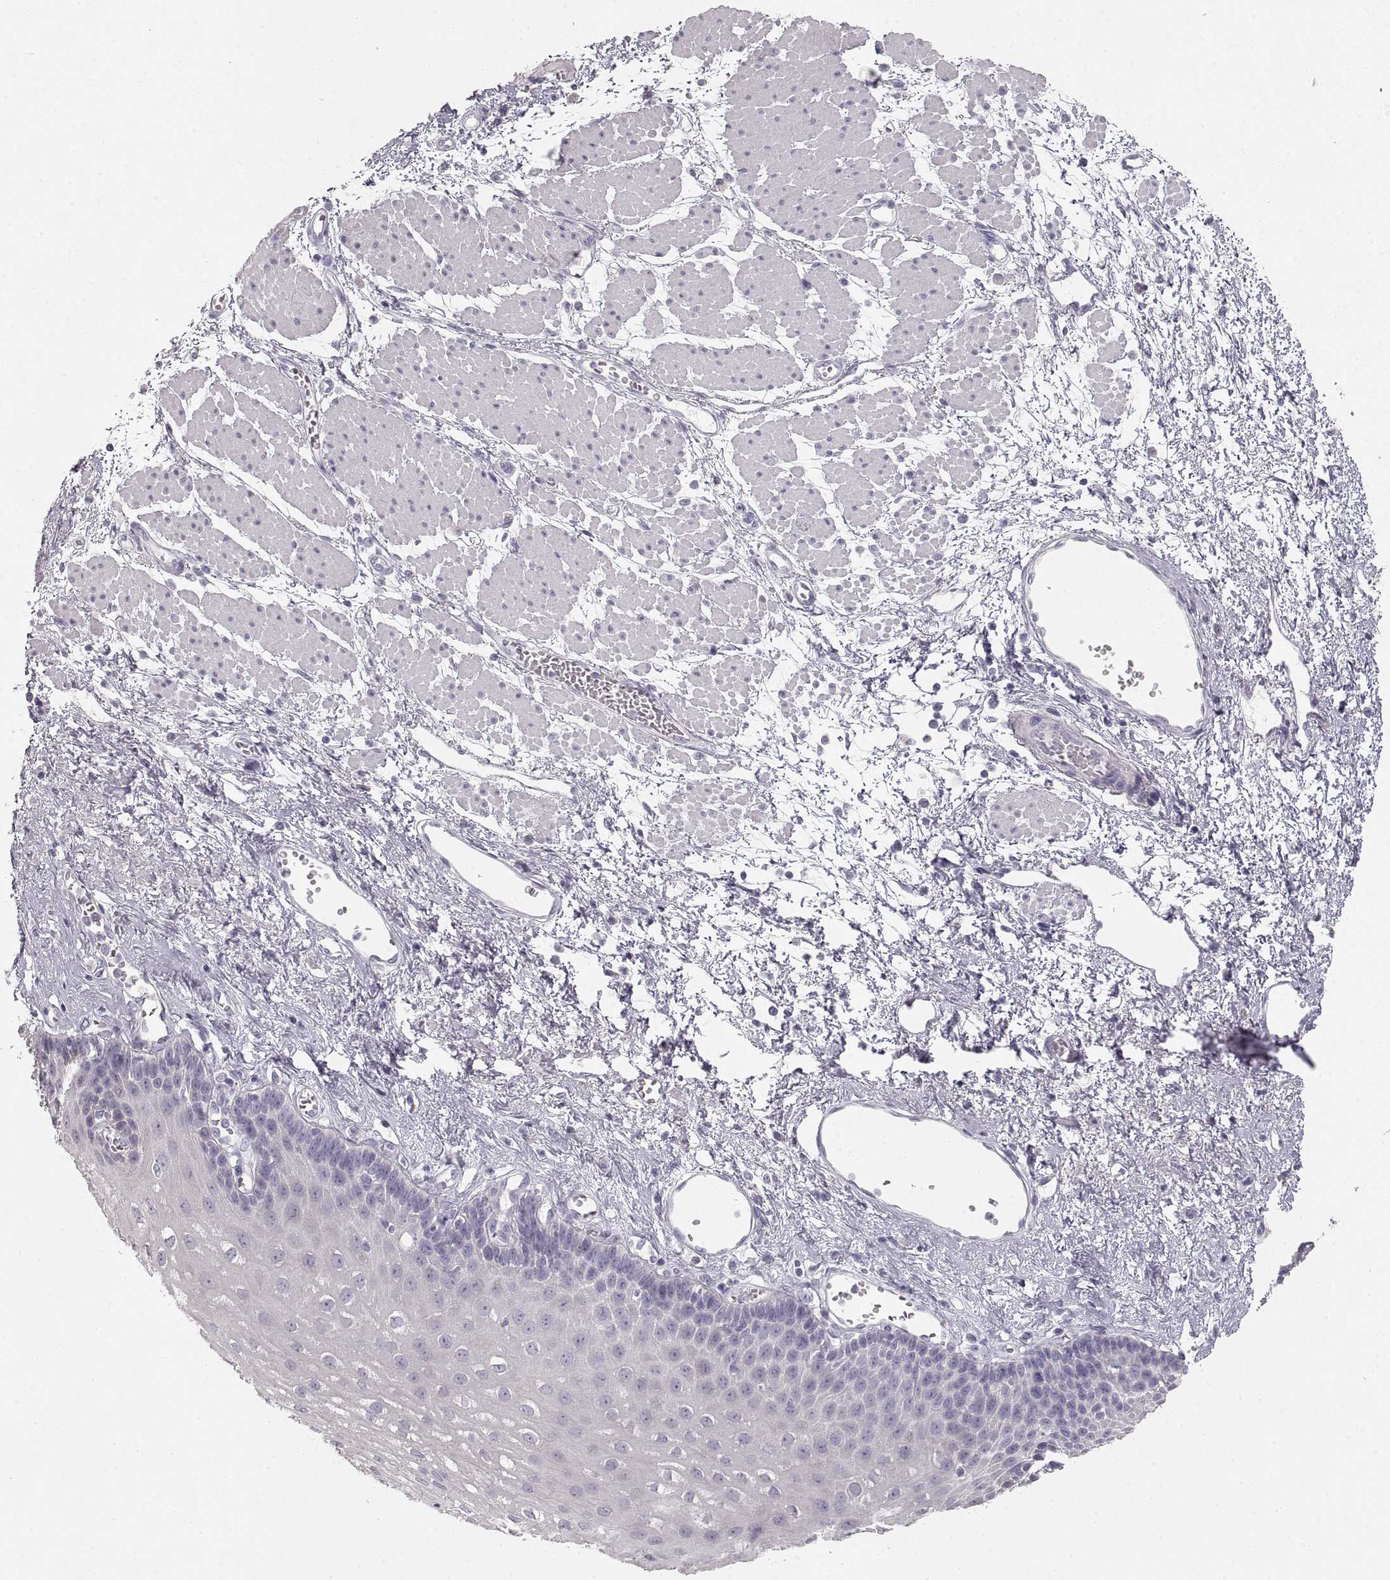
{"staining": {"intensity": "negative", "quantity": "none", "location": "none"}, "tissue": "esophagus", "cell_type": "Squamous epithelial cells", "image_type": "normal", "snomed": [{"axis": "morphology", "description": "Normal tissue, NOS"}, {"axis": "topography", "description": "Esophagus"}], "caption": "Immunohistochemical staining of benign esophagus demonstrates no significant expression in squamous epithelial cells. Nuclei are stained in blue.", "gene": "ZP3", "patient": {"sex": "female", "age": 62}}